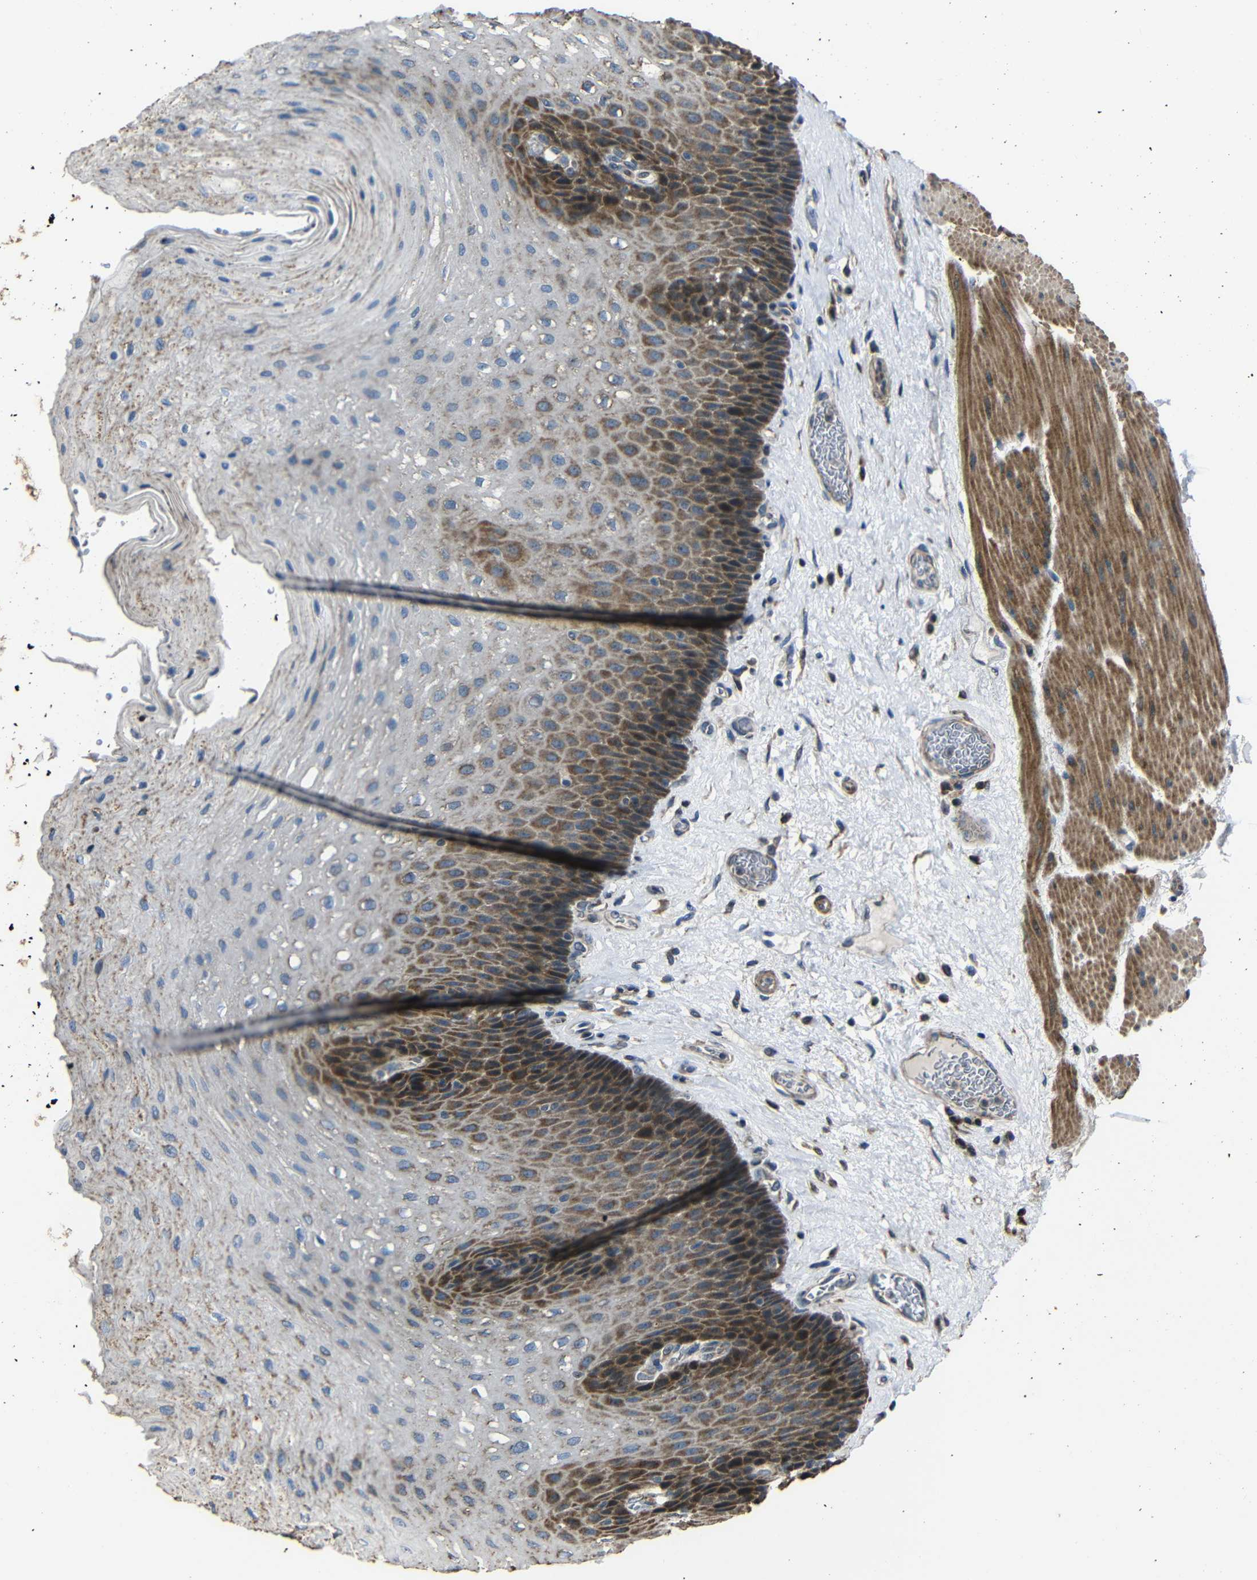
{"staining": {"intensity": "moderate", "quantity": "25%-75%", "location": "cytoplasmic/membranous"}, "tissue": "esophagus", "cell_type": "Squamous epithelial cells", "image_type": "normal", "snomed": [{"axis": "morphology", "description": "Normal tissue, NOS"}, {"axis": "topography", "description": "Esophagus"}], "caption": "DAB immunohistochemical staining of unremarkable esophagus exhibits moderate cytoplasmic/membranous protein positivity in approximately 25%-75% of squamous epithelial cells.", "gene": "SNN", "patient": {"sex": "female", "age": 72}}